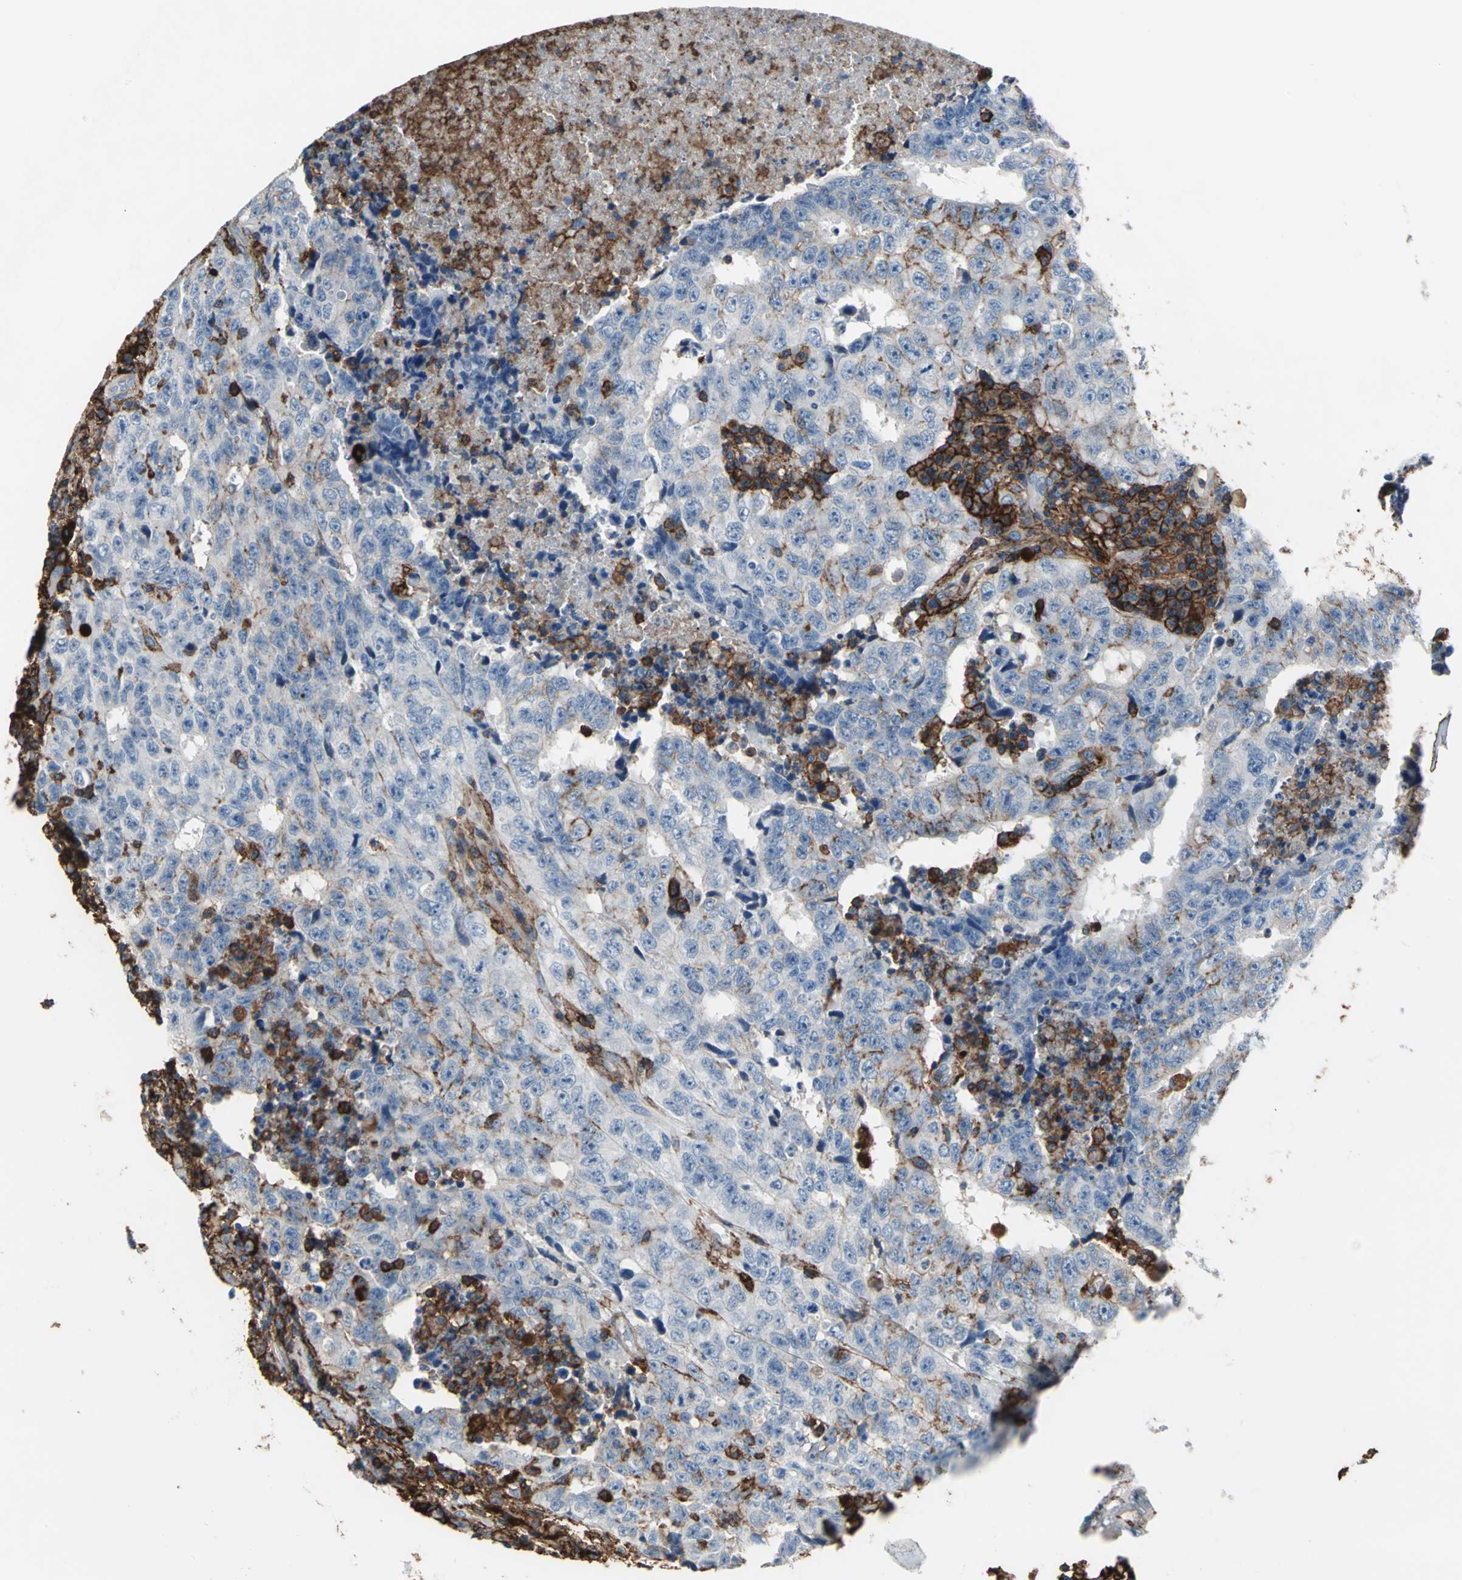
{"staining": {"intensity": "moderate", "quantity": "<25%", "location": "cytoplasmic/membranous"}, "tissue": "testis cancer", "cell_type": "Tumor cells", "image_type": "cancer", "snomed": [{"axis": "morphology", "description": "Necrosis, NOS"}, {"axis": "morphology", "description": "Carcinoma, Embryonal, NOS"}, {"axis": "topography", "description": "Testis"}], "caption": "An immunohistochemistry (IHC) micrograph of tumor tissue is shown. Protein staining in brown labels moderate cytoplasmic/membranous positivity in testis embryonal carcinoma within tumor cells. (DAB (3,3'-diaminobenzidine) = brown stain, brightfield microscopy at high magnification).", "gene": "CD44", "patient": {"sex": "male", "age": 19}}